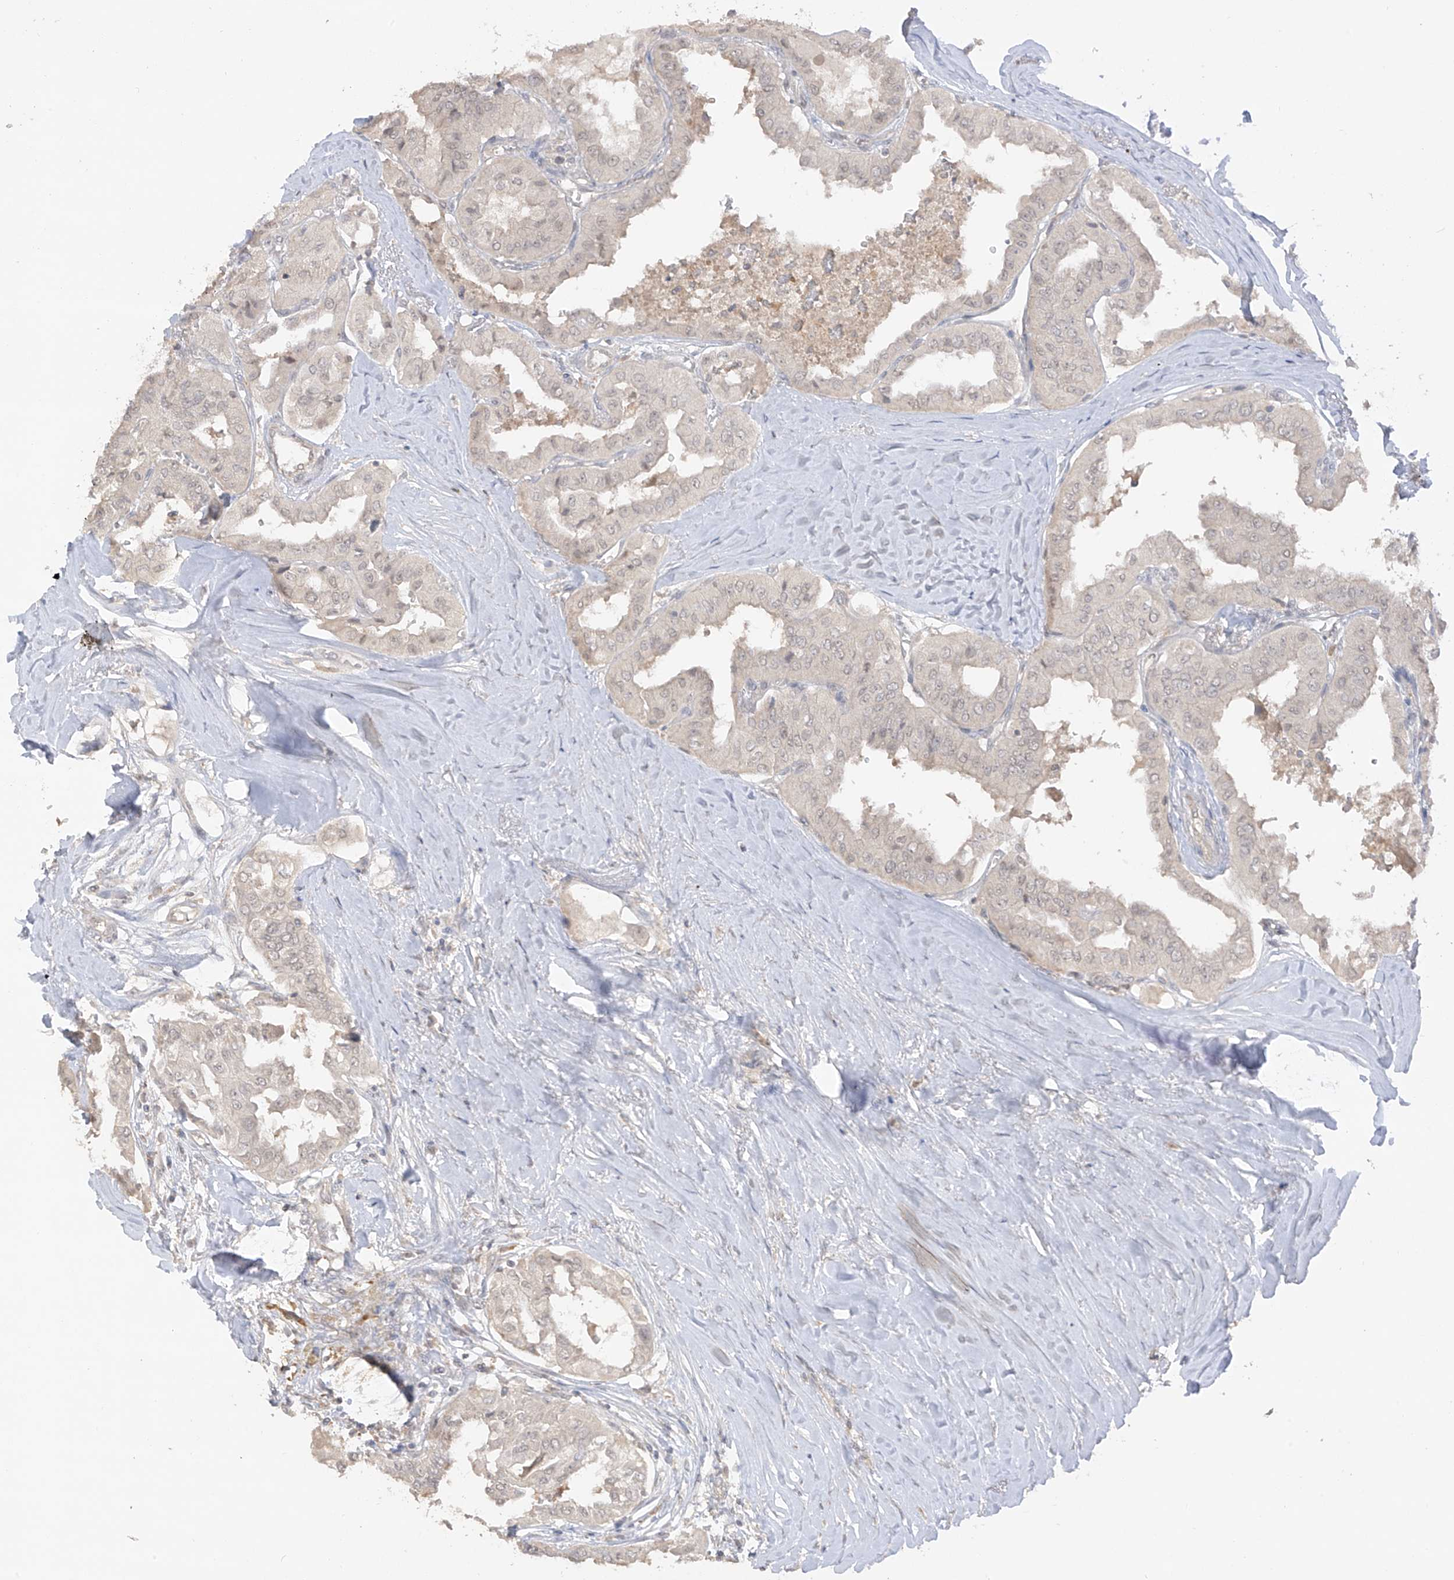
{"staining": {"intensity": "negative", "quantity": "none", "location": "none"}, "tissue": "thyroid cancer", "cell_type": "Tumor cells", "image_type": "cancer", "snomed": [{"axis": "morphology", "description": "Papillary adenocarcinoma, NOS"}, {"axis": "topography", "description": "Thyroid gland"}], "caption": "Thyroid cancer was stained to show a protein in brown. There is no significant expression in tumor cells. (Stains: DAB IHC with hematoxylin counter stain, Microscopy: brightfield microscopy at high magnification).", "gene": "ANGEL2", "patient": {"sex": "female", "age": 59}}